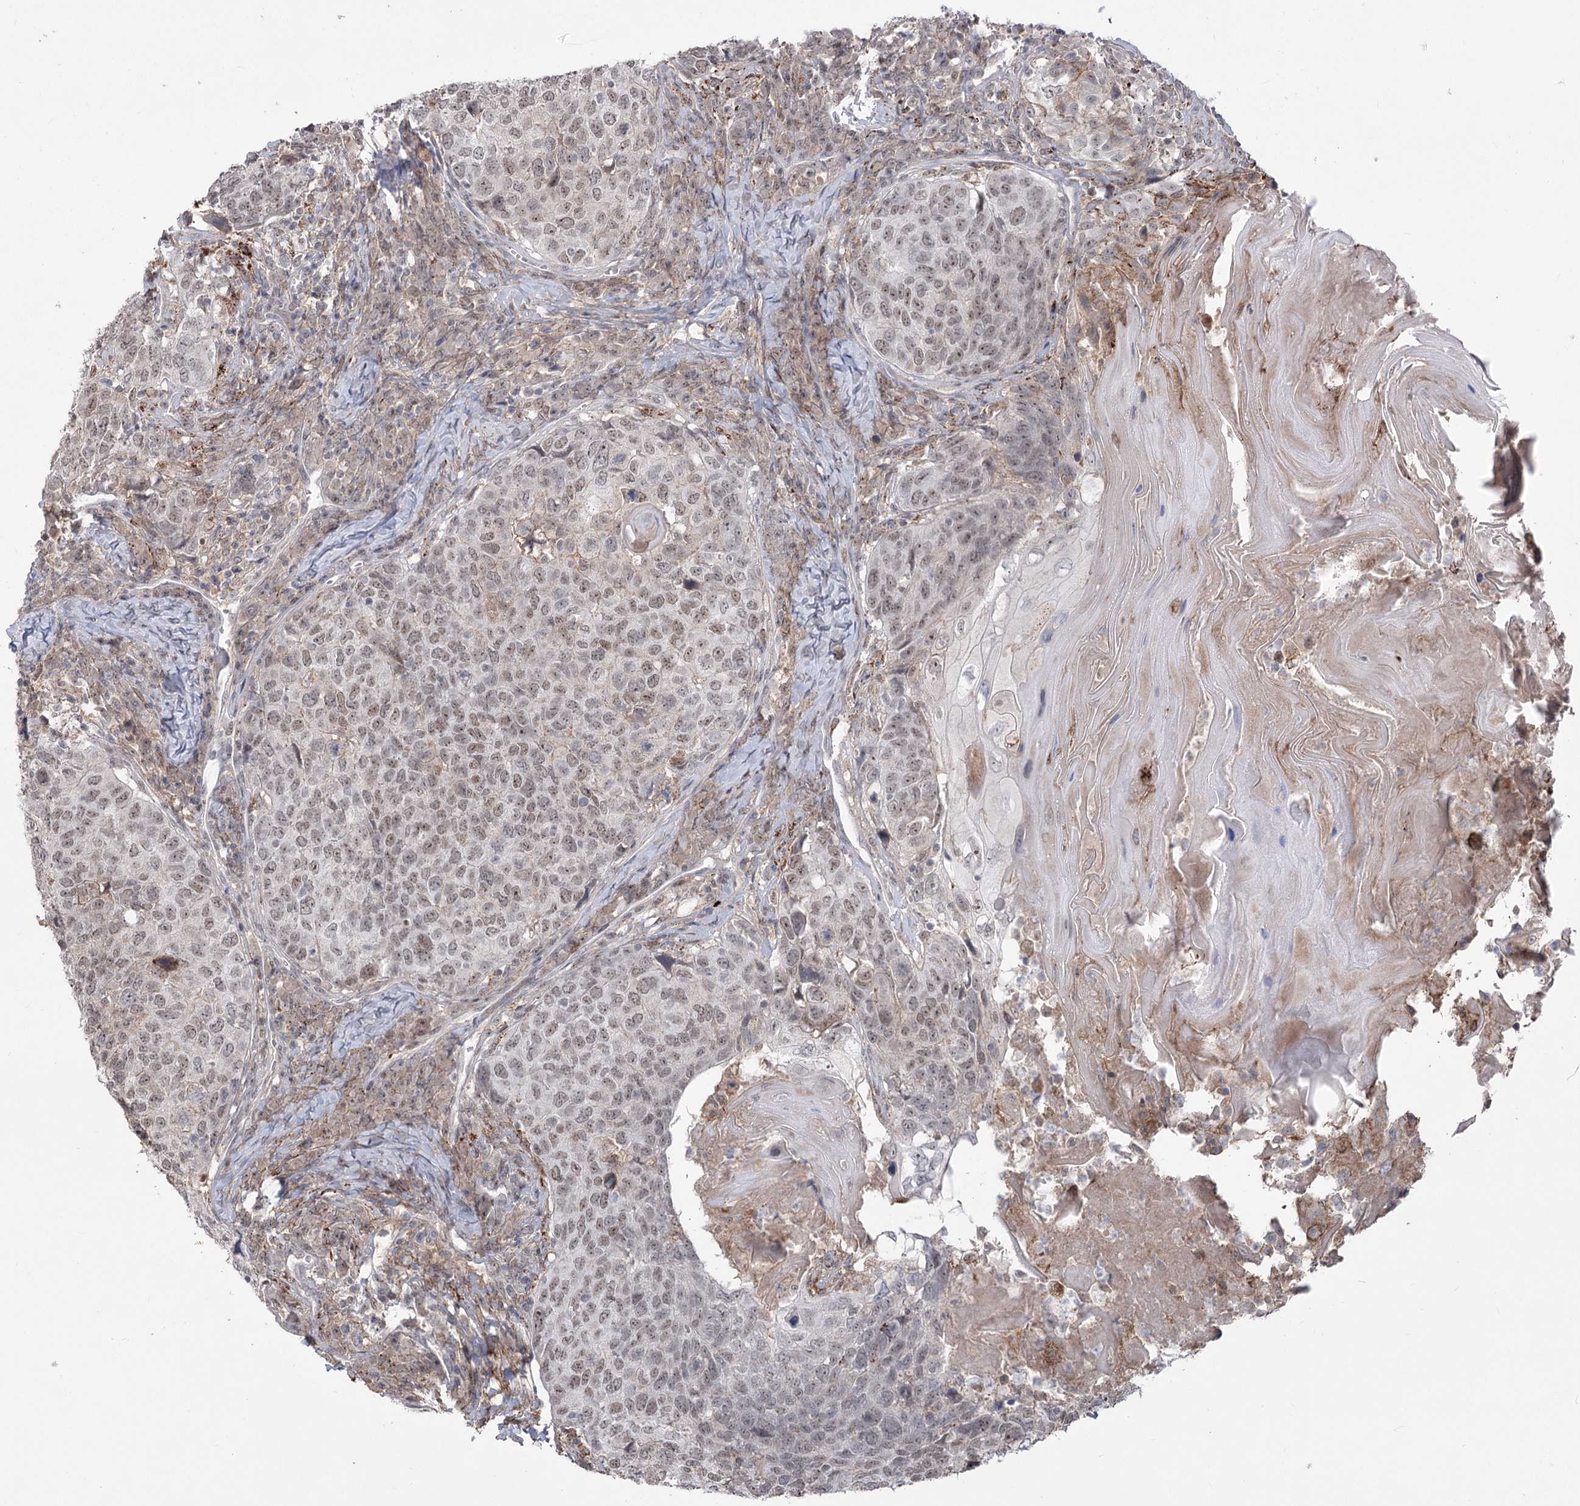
{"staining": {"intensity": "weak", "quantity": ">75%", "location": "nuclear"}, "tissue": "head and neck cancer", "cell_type": "Tumor cells", "image_type": "cancer", "snomed": [{"axis": "morphology", "description": "Squamous cell carcinoma, NOS"}, {"axis": "topography", "description": "Head-Neck"}], "caption": "The photomicrograph reveals immunohistochemical staining of head and neck cancer. There is weak nuclear positivity is appreciated in about >75% of tumor cells.", "gene": "ZSCAN23", "patient": {"sex": "male", "age": 66}}